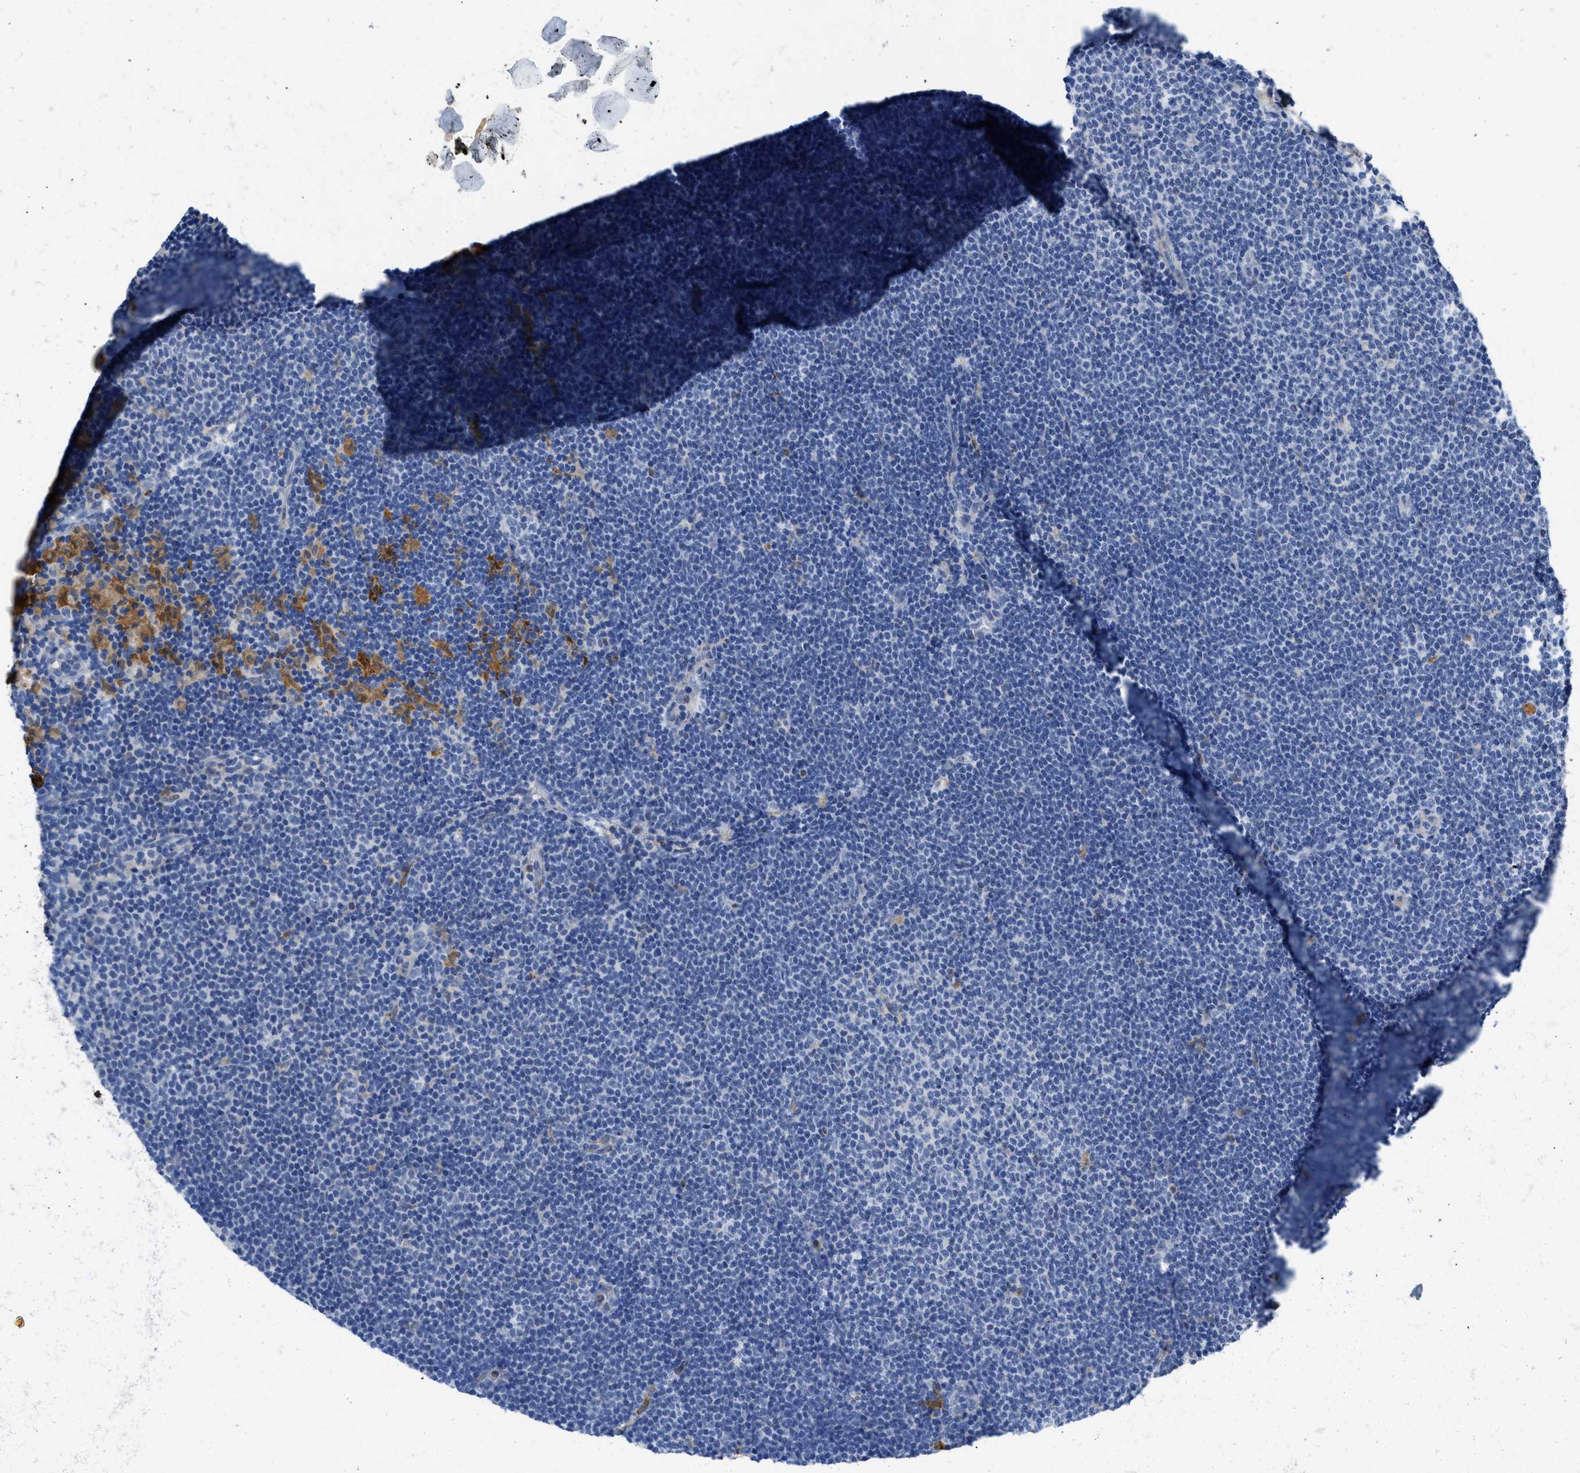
{"staining": {"intensity": "negative", "quantity": "none", "location": "none"}, "tissue": "lymphoma", "cell_type": "Tumor cells", "image_type": "cancer", "snomed": [{"axis": "morphology", "description": "Malignant lymphoma, non-Hodgkin's type, Low grade"}, {"axis": "topography", "description": "Lymph node"}], "caption": "High magnification brightfield microscopy of low-grade malignant lymphoma, non-Hodgkin's type stained with DAB (3,3'-diaminobenzidine) (brown) and counterstained with hematoxylin (blue): tumor cells show no significant positivity. (Immunohistochemistry (ihc), brightfield microscopy, high magnification).", "gene": "SPEG", "patient": {"sex": "female", "age": 53}}